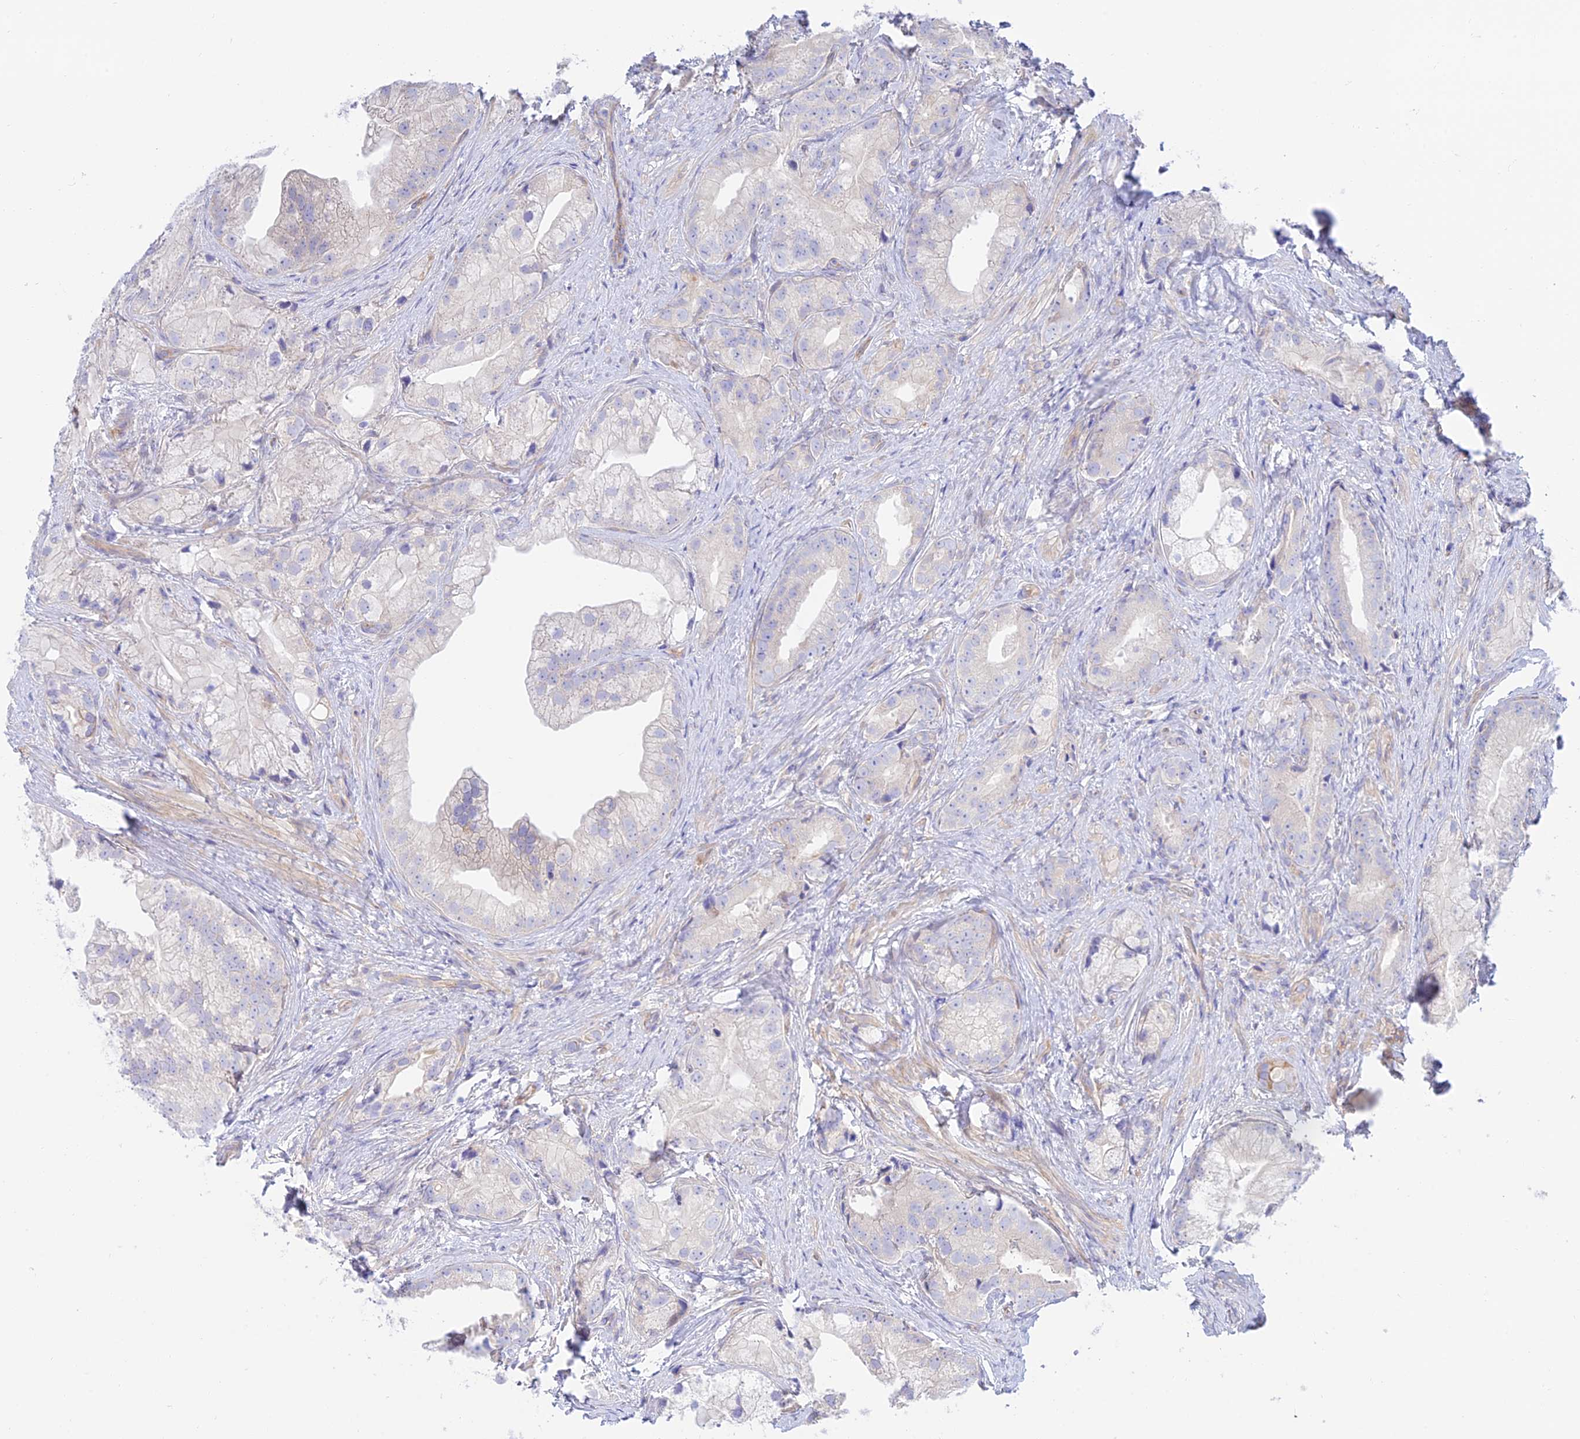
{"staining": {"intensity": "negative", "quantity": "none", "location": "none"}, "tissue": "prostate cancer", "cell_type": "Tumor cells", "image_type": "cancer", "snomed": [{"axis": "morphology", "description": "Adenocarcinoma, Low grade"}, {"axis": "topography", "description": "Prostate"}], "caption": "Immunohistochemistry (IHC) of human low-grade adenocarcinoma (prostate) displays no positivity in tumor cells.", "gene": "KCNAB1", "patient": {"sex": "male", "age": 71}}